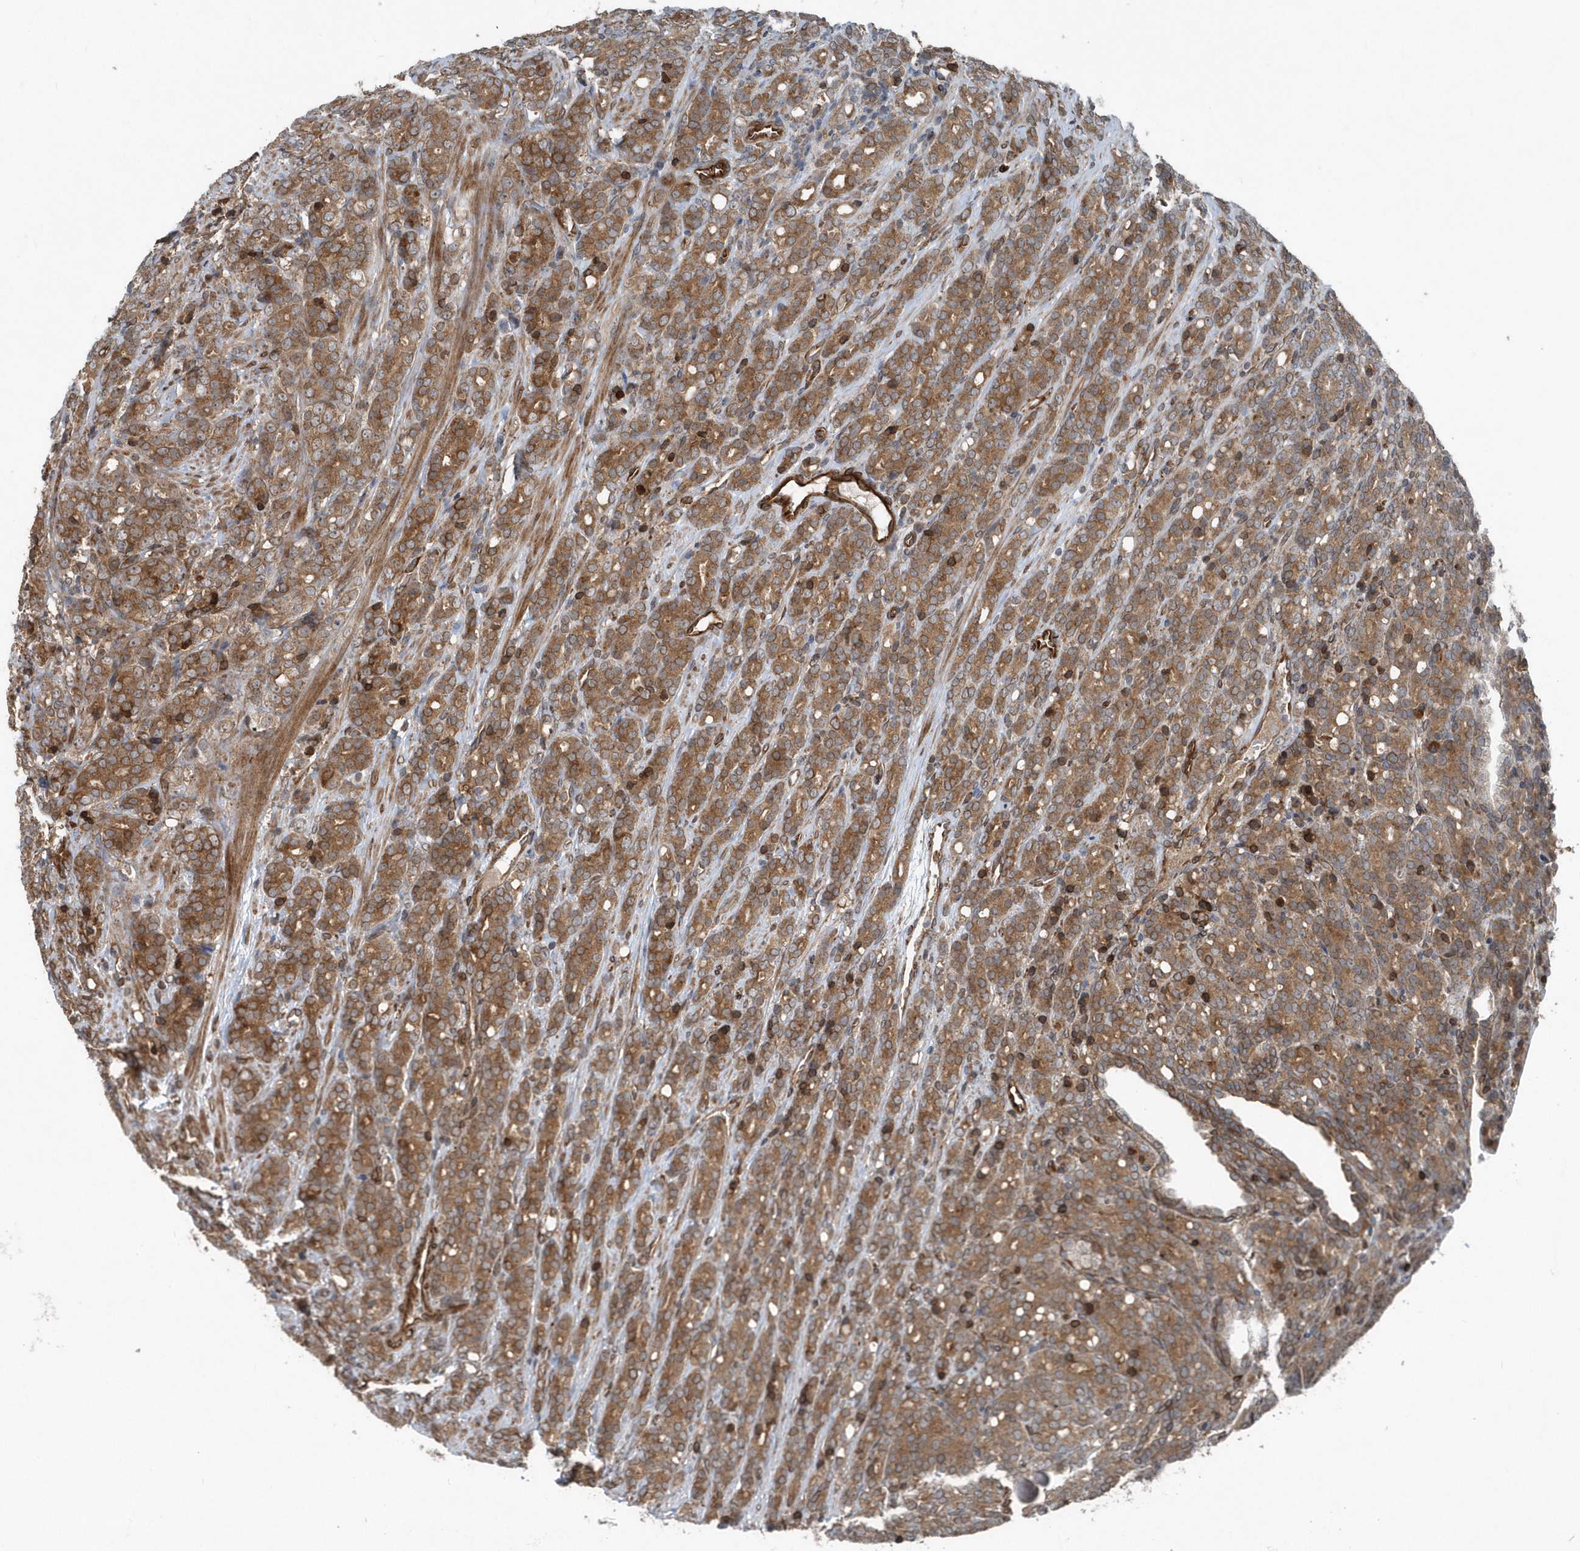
{"staining": {"intensity": "moderate", "quantity": ">75%", "location": "cytoplasmic/membranous"}, "tissue": "prostate cancer", "cell_type": "Tumor cells", "image_type": "cancer", "snomed": [{"axis": "morphology", "description": "Adenocarcinoma, High grade"}, {"axis": "topography", "description": "Prostate"}], "caption": "This histopathology image exhibits IHC staining of human prostate cancer (adenocarcinoma (high-grade)), with medium moderate cytoplasmic/membranous positivity in approximately >75% of tumor cells.", "gene": "MCC", "patient": {"sex": "male", "age": 62}}